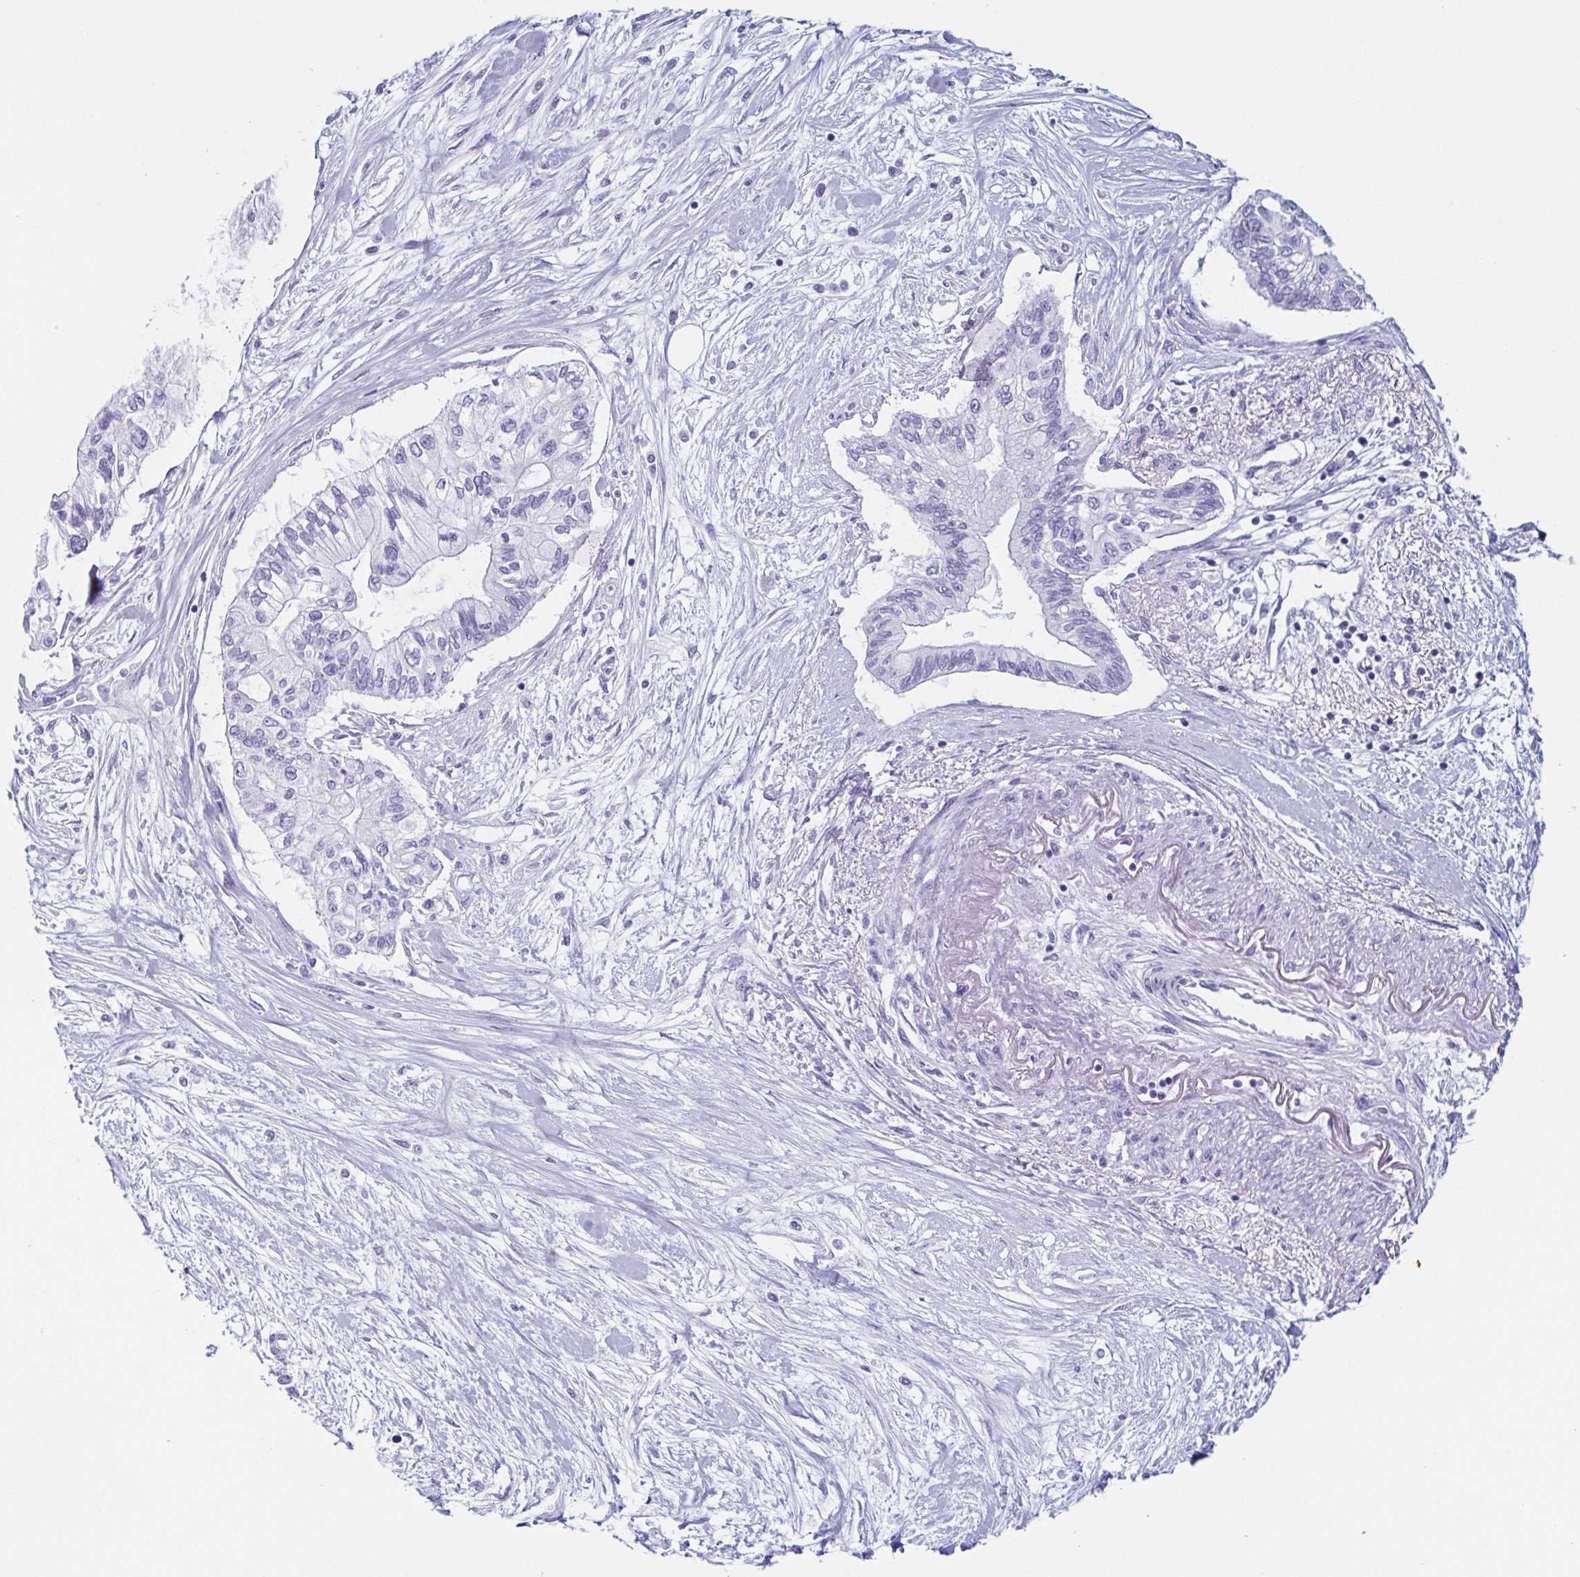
{"staining": {"intensity": "negative", "quantity": "none", "location": "none"}, "tissue": "pancreatic cancer", "cell_type": "Tumor cells", "image_type": "cancer", "snomed": [{"axis": "morphology", "description": "Adenocarcinoma, NOS"}, {"axis": "topography", "description": "Pancreas"}], "caption": "There is no significant positivity in tumor cells of pancreatic cancer.", "gene": "ENKUR", "patient": {"sex": "female", "age": 77}}